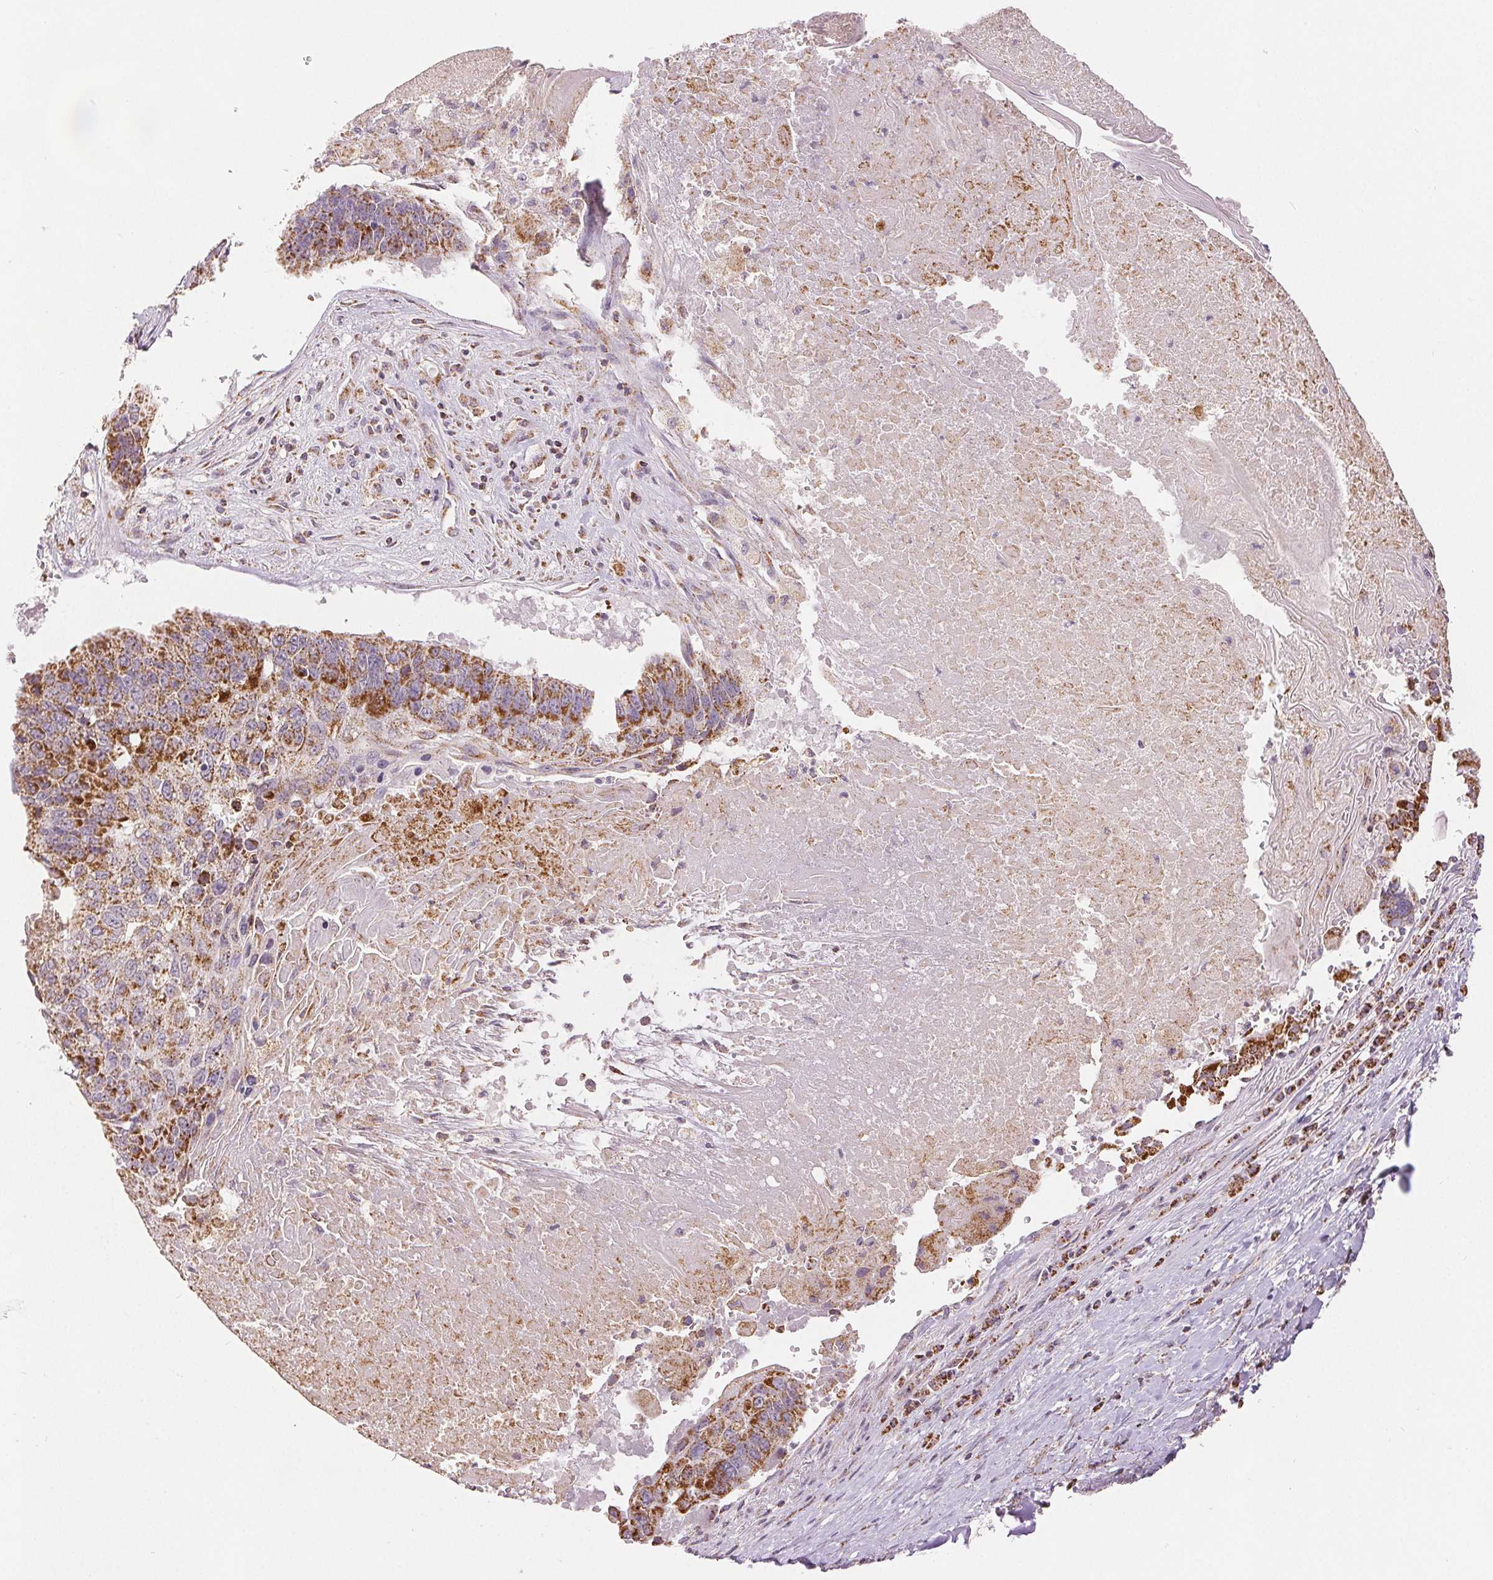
{"staining": {"intensity": "strong", "quantity": "25%-75%", "location": "cytoplasmic/membranous"}, "tissue": "lung cancer", "cell_type": "Tumor cells", "image_type": "cancer", "snomed": [{"axis": "morphology", "description": "Squamous cell carcinoma, NOS"}, {"axis": "topography", "description": "Lung"}], "caption": "Lung cancer (squamous cell carcinoma) stained for a protein reveals strong cytoplasmic/membranous positivity in tumor cells.", "gene": "SDHB", "patient": {"sex": "male", "age": 73}}